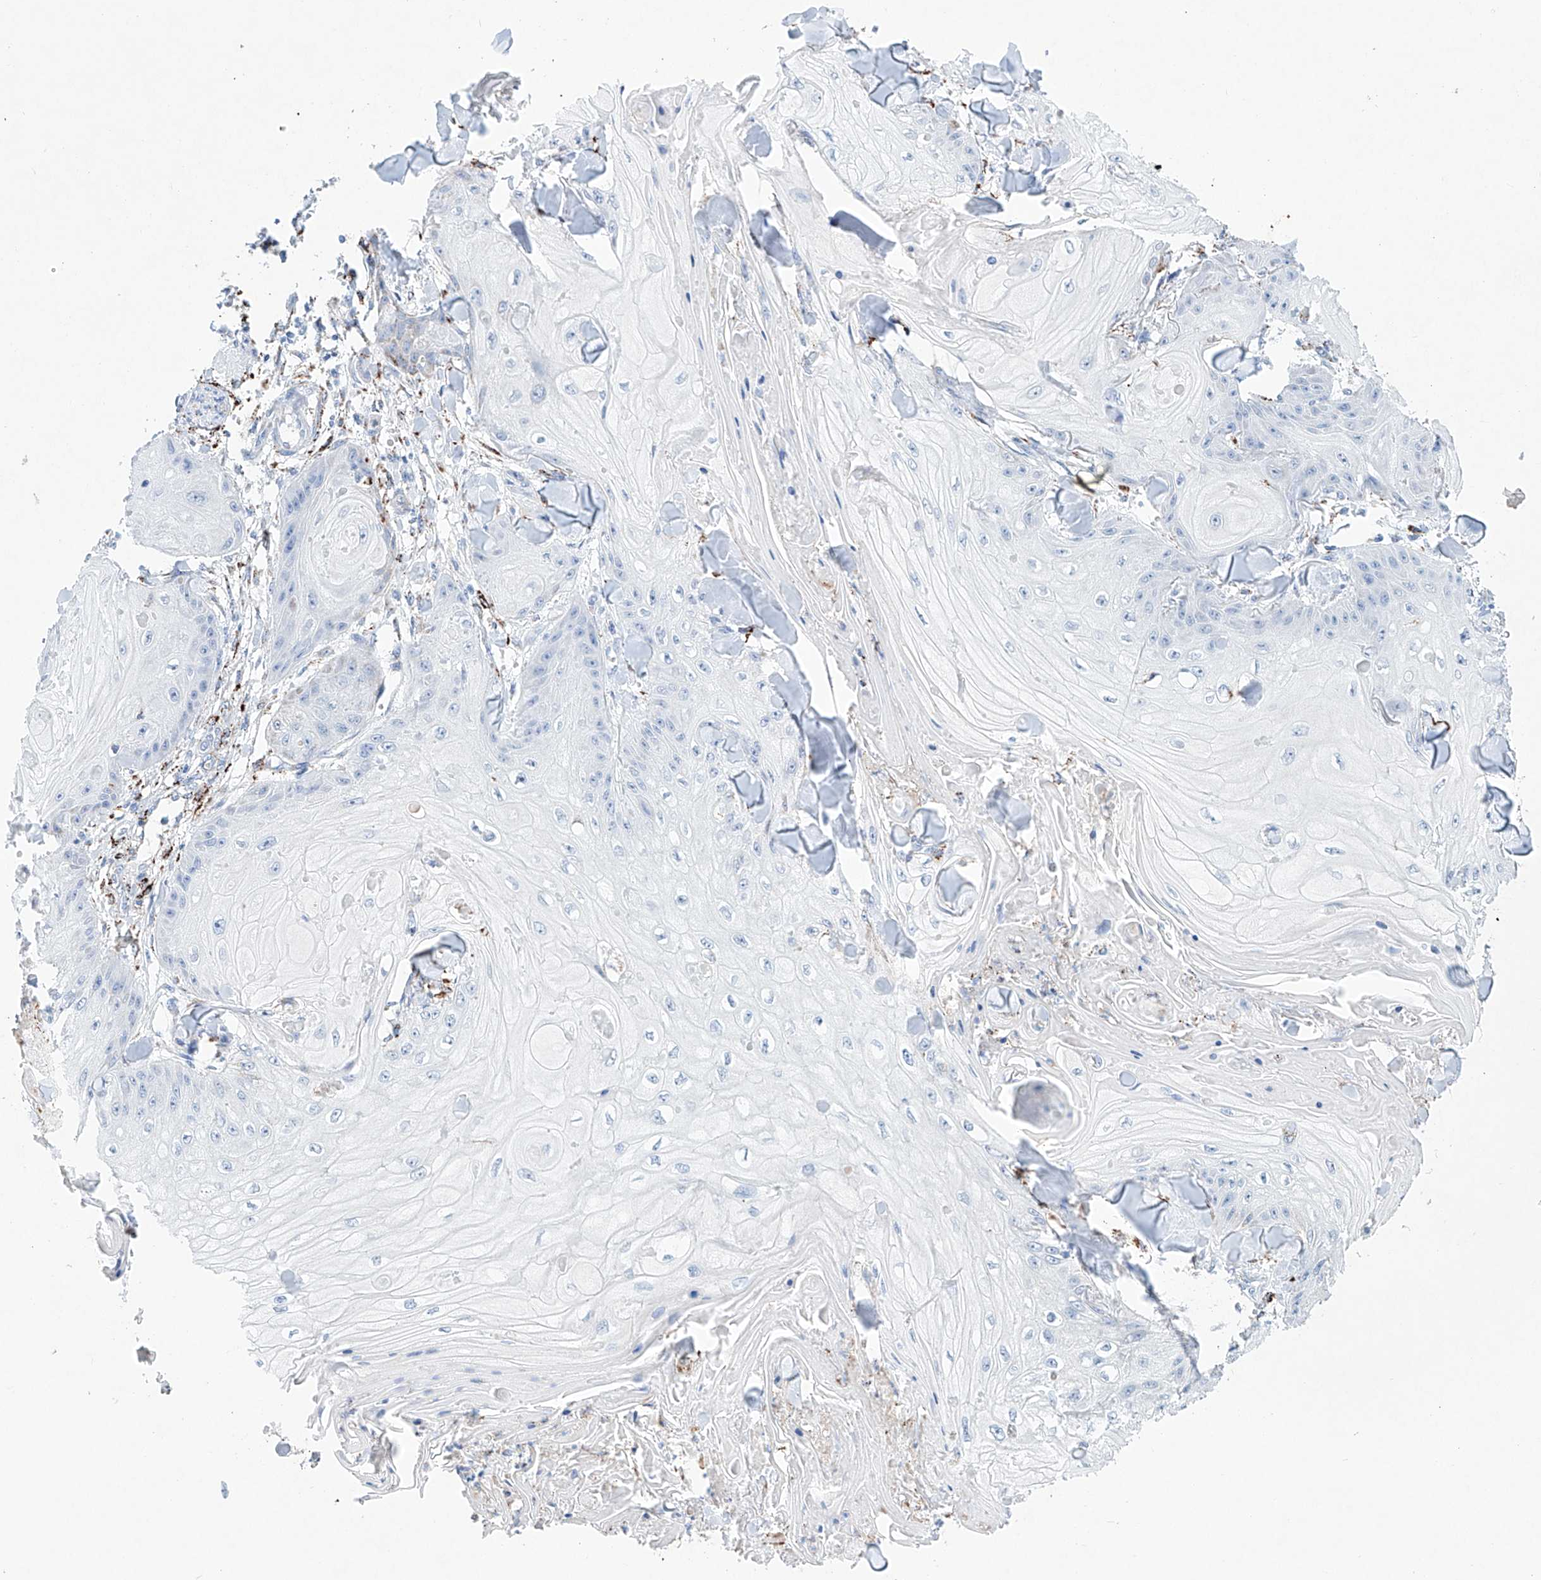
{"staining": {"intensity": "negative", "quantity": "none", "location": "none"}, "tissue": "skin cancer", "cell_type": "Tumor cells", "image_type": "cancer", "snomed": [{"axis": "morphology", "description": "Squamous cell carcinoma, NOS"}, {"axis": "topography", "description": "Skin"}], "caption": "This is an IHC photomicrograph of human skin cancer. There is no staining in tumor cells.", "gene": "NRROS", "patient": {"sex": "male", "age": 74}}